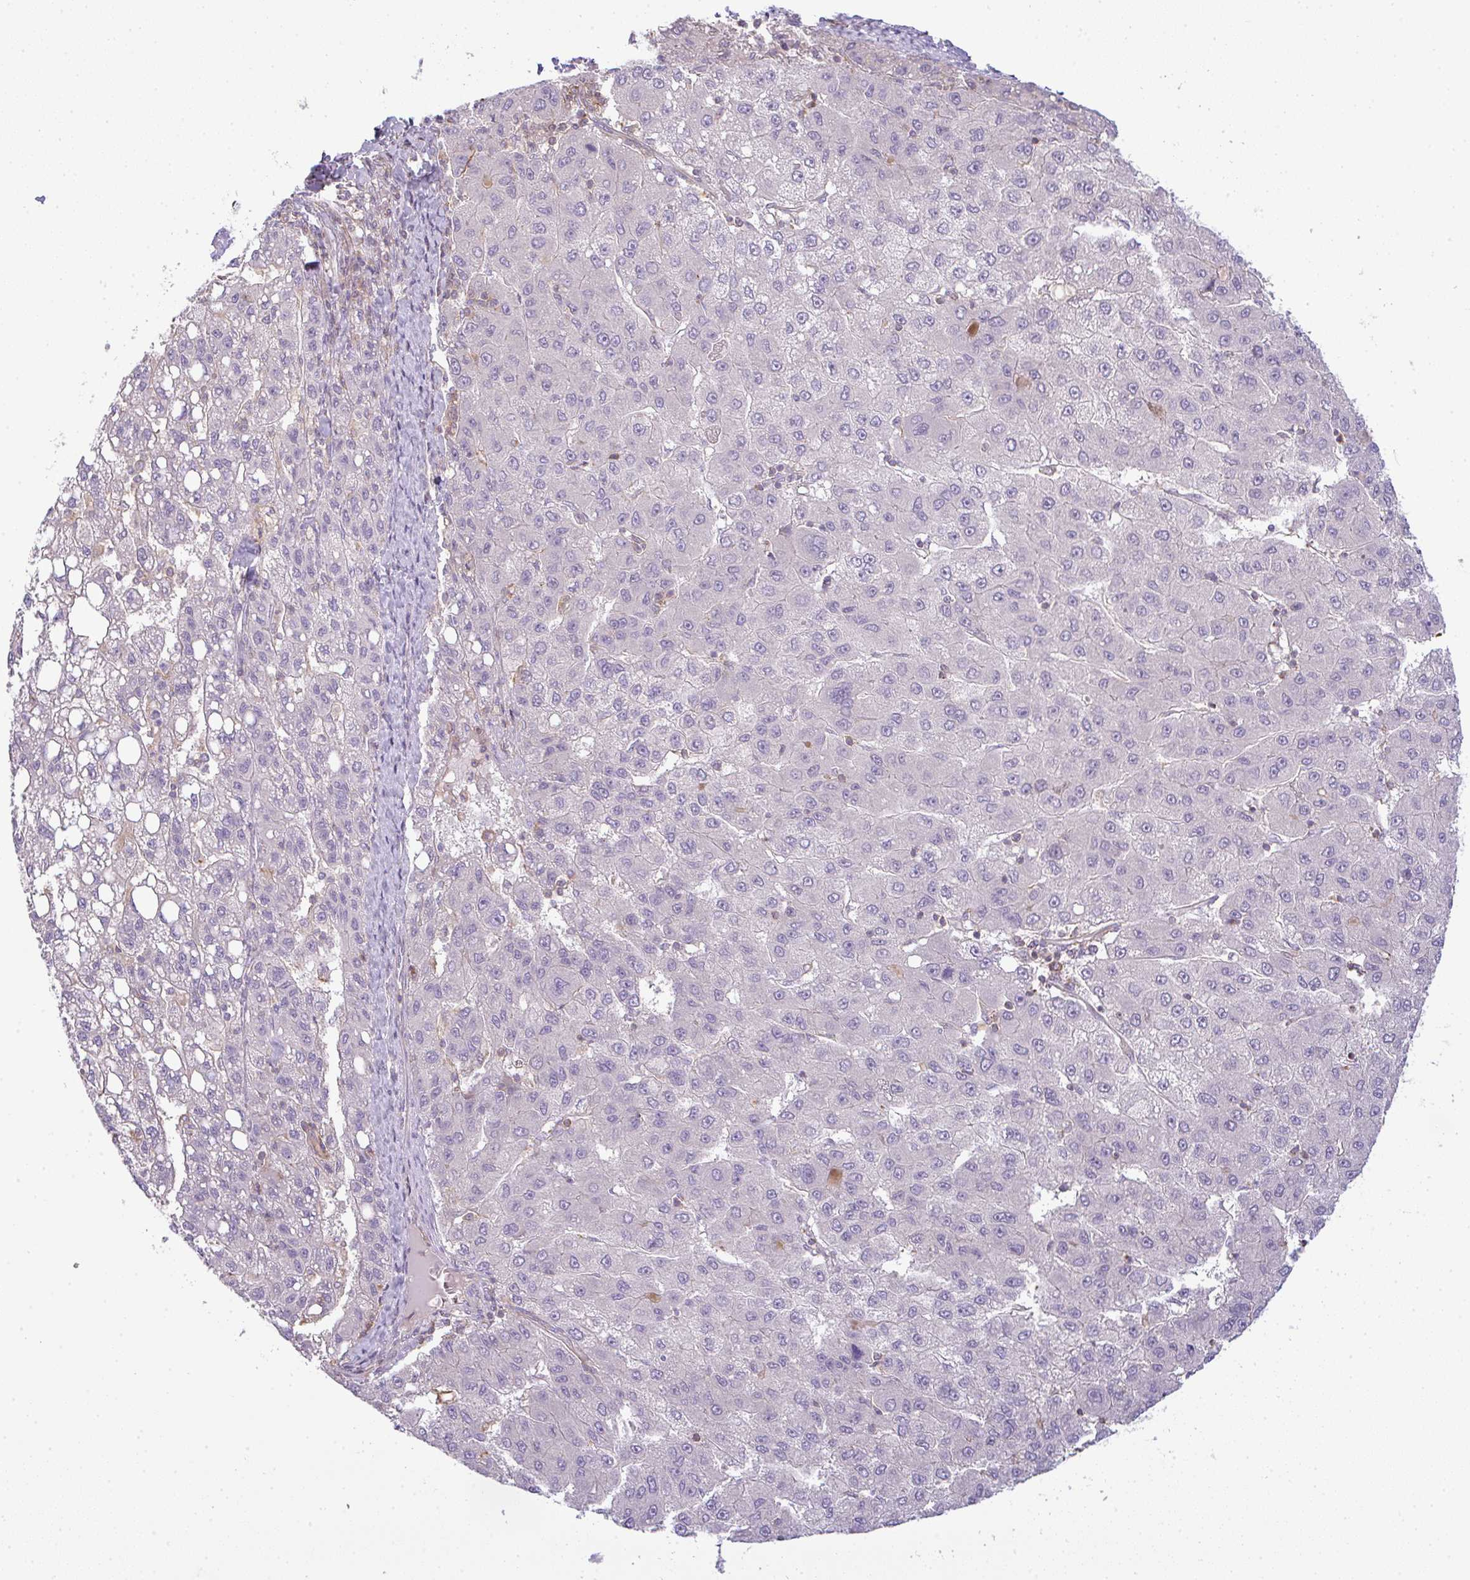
{"staining": {"intensity": "negative", "quantity": "none", "location": "none"}, "tissue": "liver cancer", "cell_type": "Tumor cells", "image_type": "cancer", "snomed": [{"axis": "morphology", "description": "Carcinoma, Hepatocellular, NOS"}, {"axis": "topography", "description": "Liver"}], "caption": "Tumor cells show no significant staining in liver hepatocellular carcinoma.", "gene": "CSE1L", "patient": {"sex": "female", "age": 82}}